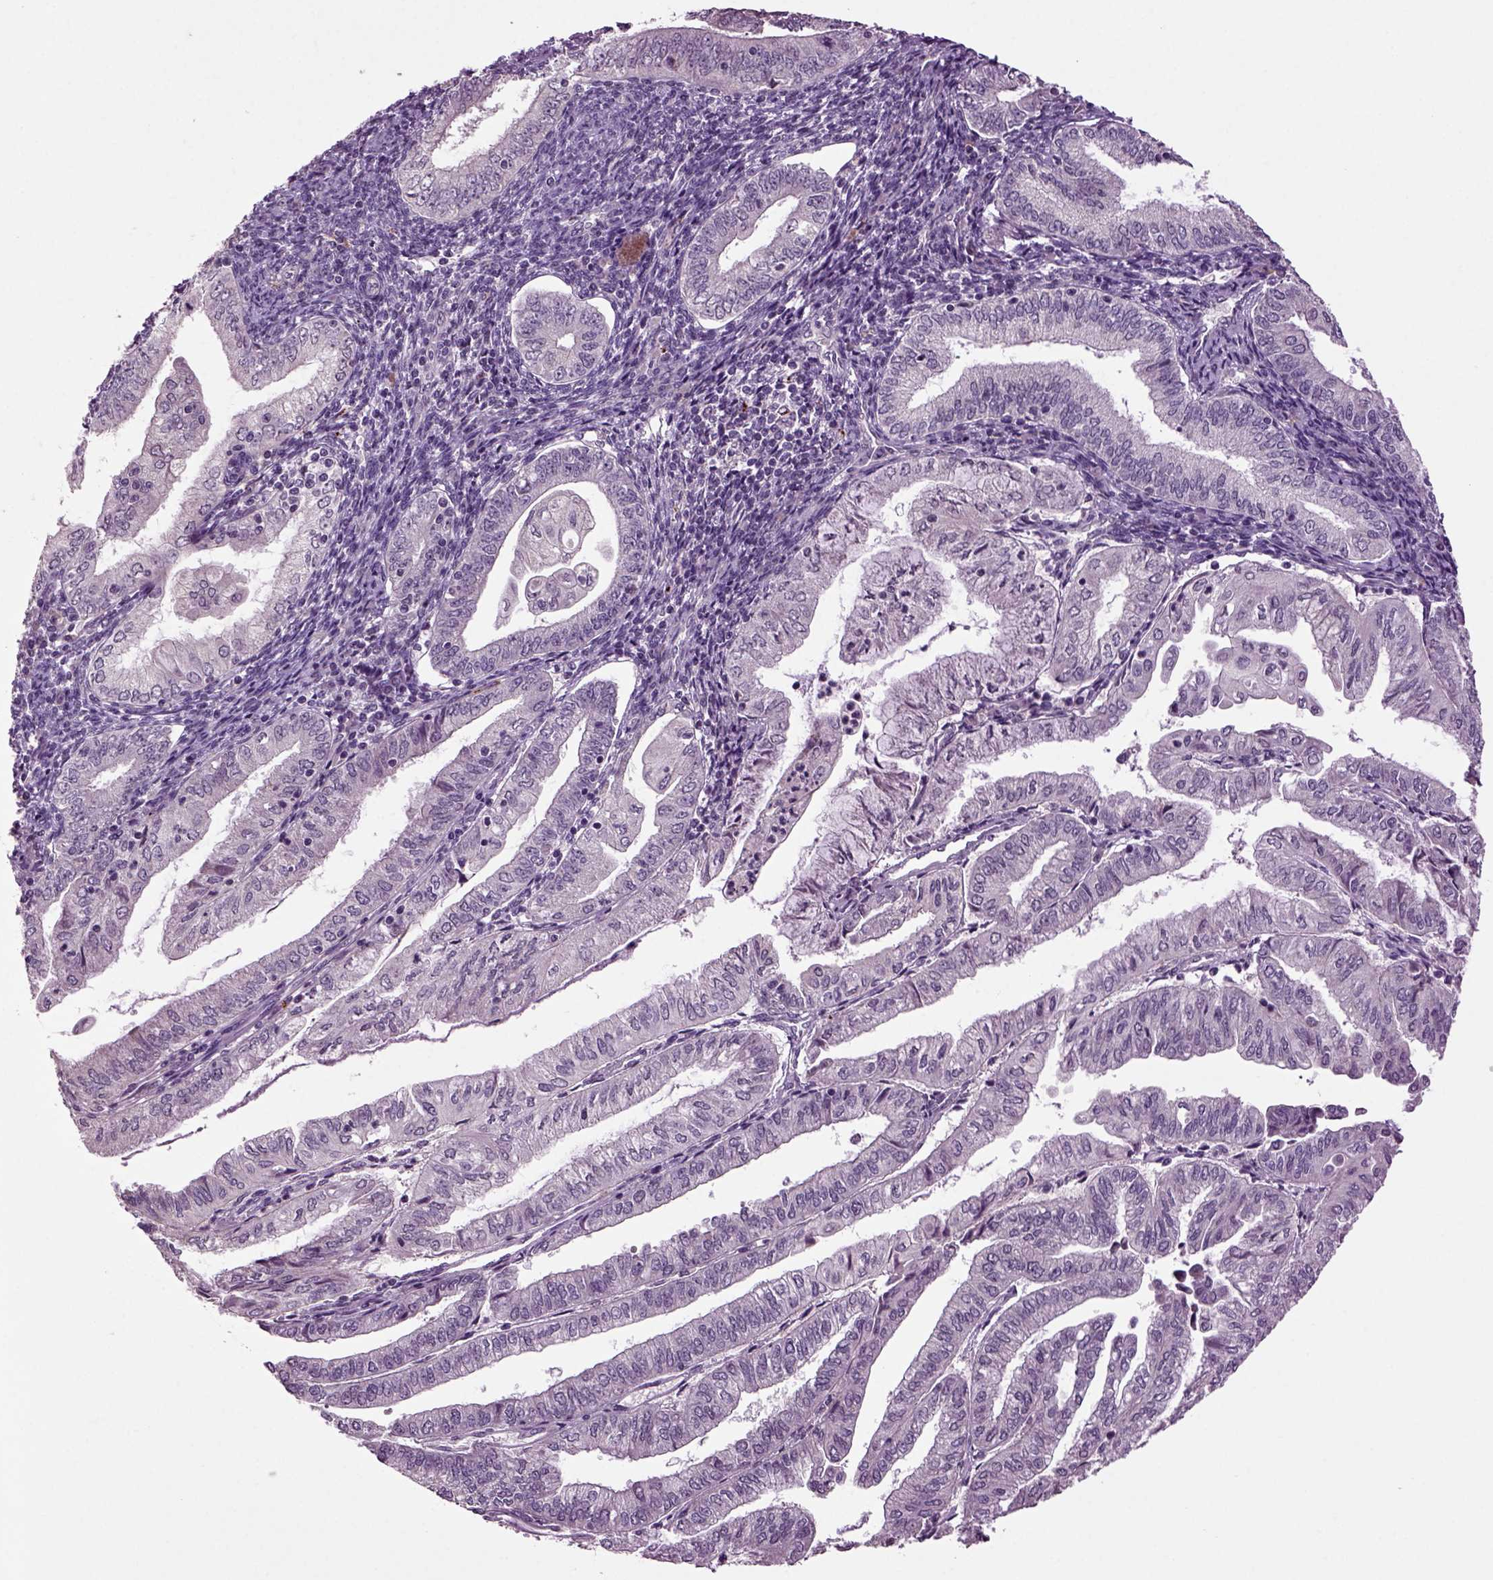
{"staining": {"intensity": "negative", "quantity": "none", "location": "none"}, "tissue": "endometrial cancer", "cell_type": "Tumor cells", "image_type": "cancer", "snomed": [{"axis": "morphology", "description": "Adenocarcinoma, NOS"}, {"axis": "topography", "description": "Endometrium"}], "caption": "A high-resolution image shows immunohistochemistry (IHC) staining of adenocarcinoma (endometrial), which shows no significant expression in tumor cells.", "gene": "SLC17A6", "patient": {"sex": "female", "age": 55}}